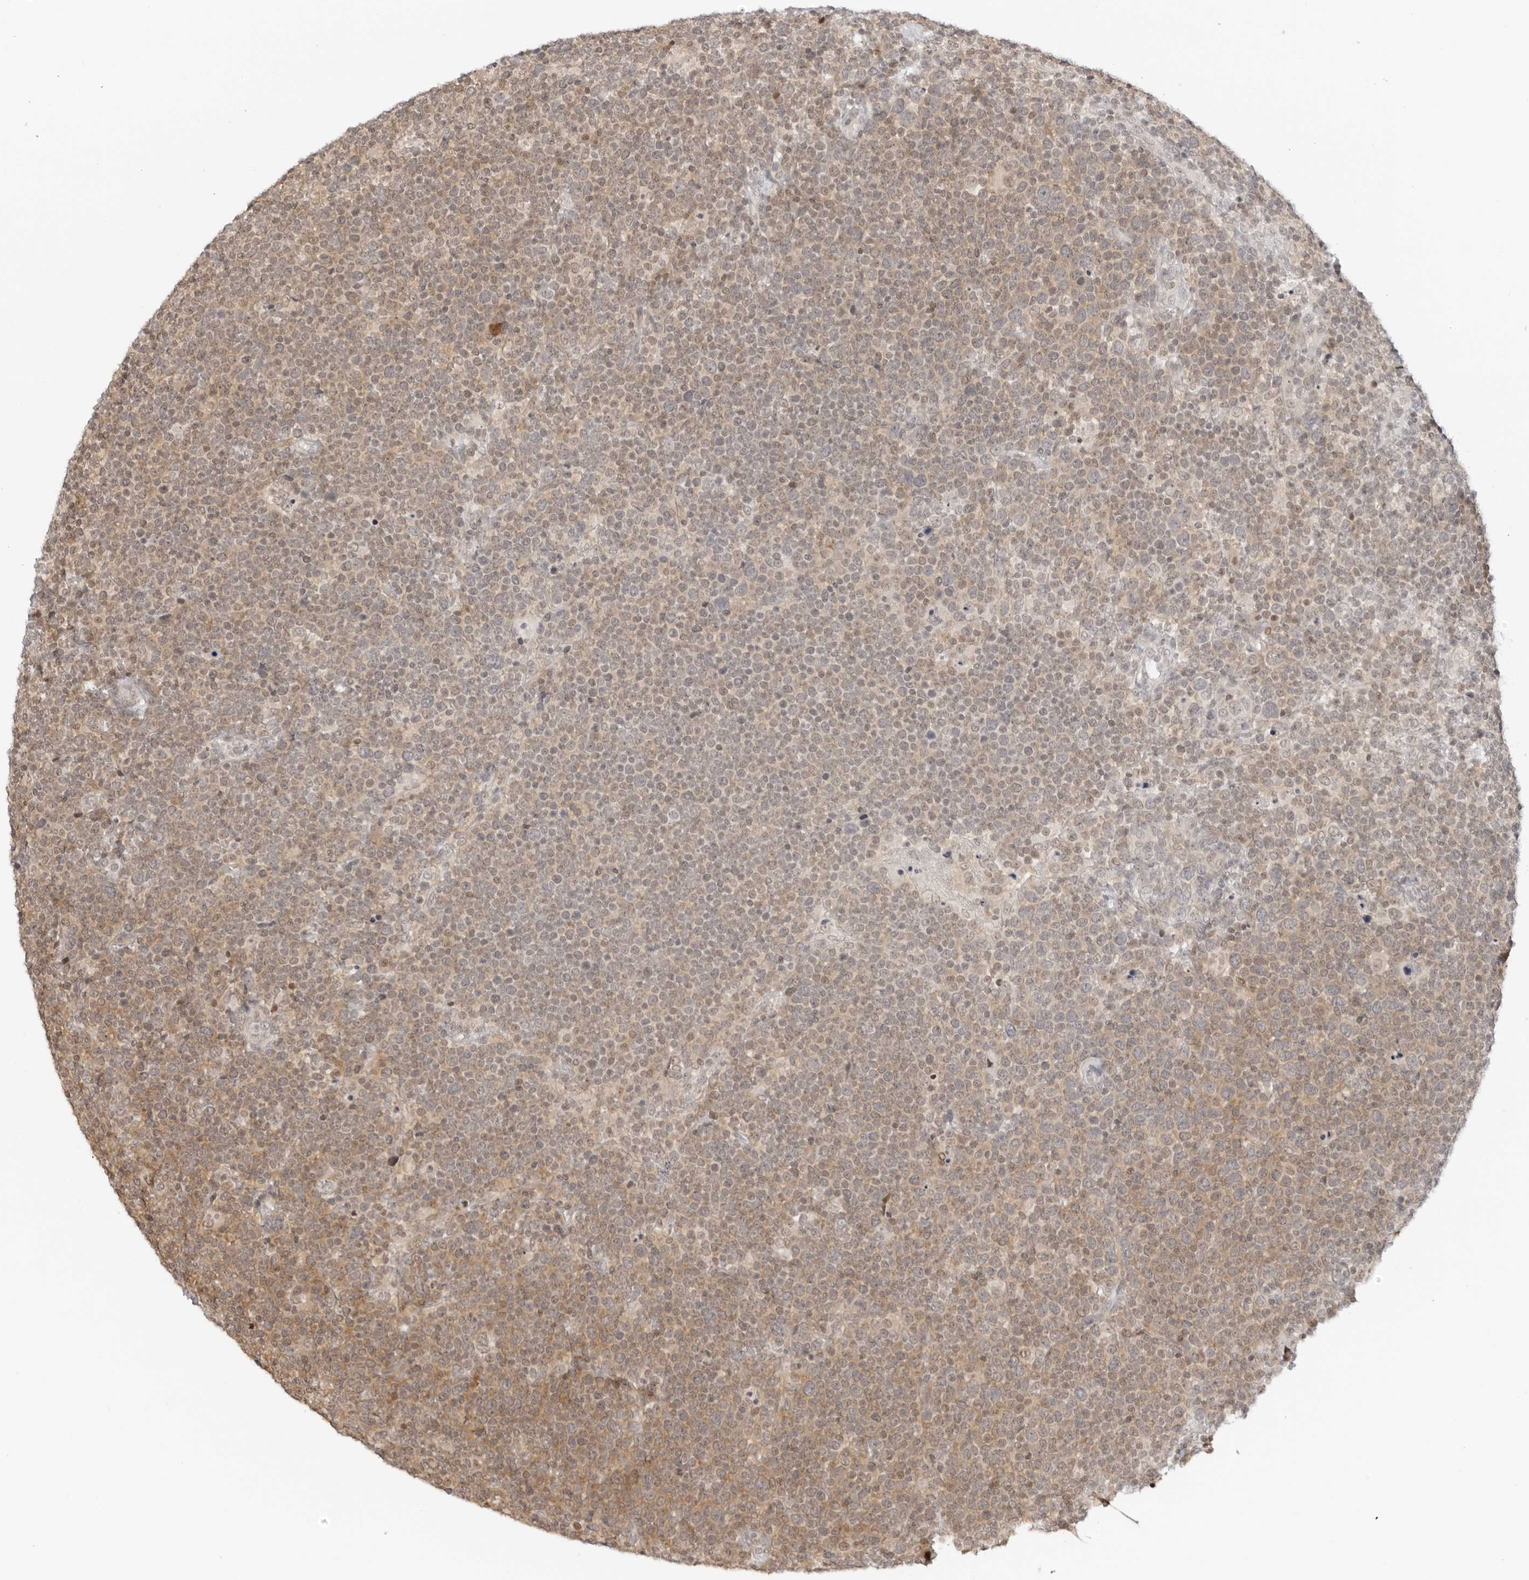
{"staining": {"intensity": "weak", "quantity": "25%-75%", "location": "cytoplasmic/membranous"}, "tissue": "lymphoma", "cell_type": "Tumor cells", "image_type": "cancer", "snomed": [{"axis": "morphology", "description": "Malignant lymphoma, non-Hodgkin's type, High grade"}, {"axis": "topography", "description": "Lymph node"}], "caption": "Lymphoma stained with immunohistochemistry exhibits weak cytoplasmic/membranous positivity in approximately 25%-75% of tumor cells.", "gene": "RNF146", "patient": {"sex": "male", "age": 61}}